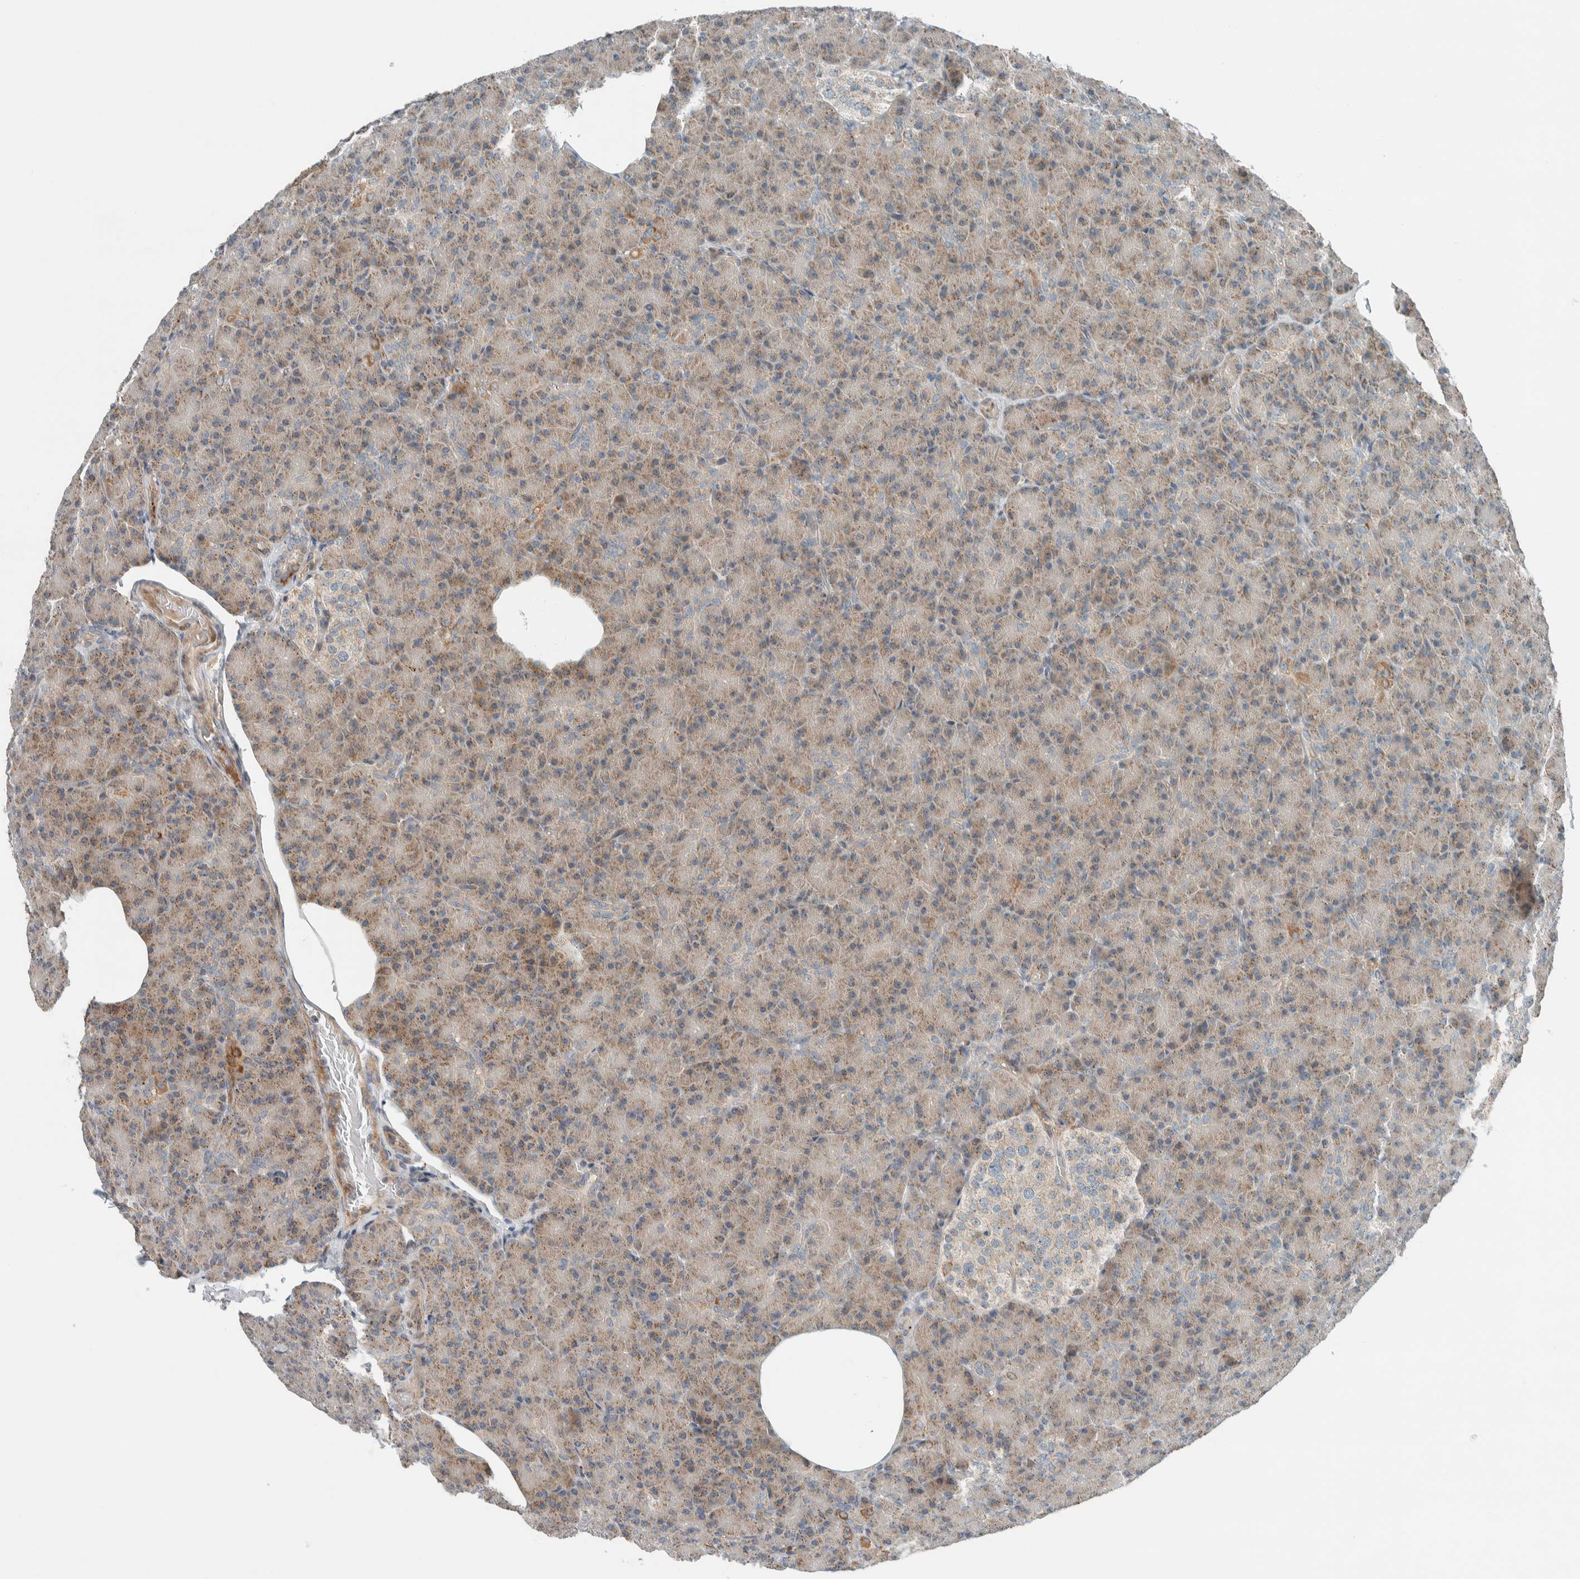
{"staining": {"intensity": "weak", "quantity": ">75%", "location": "cytoplasmic/membranous"}, "tissue": "pancreas", "cell_type": "Exocrine glandular cells", "image_type": "normal", "snomed": [{"axis": "morphology", "description": "Normal tissue, NOS"}, {"axis": "topography", "description": "Pancreas"}], "caption": "Pancreas was stained to show a protein in brown. There is low levels of weak cytoplasmic/membranous staining in approximately >75% of exocrine glandular cells.", "gene": "SLFN12L", "patient": {"sex": "female", "age": 43}}